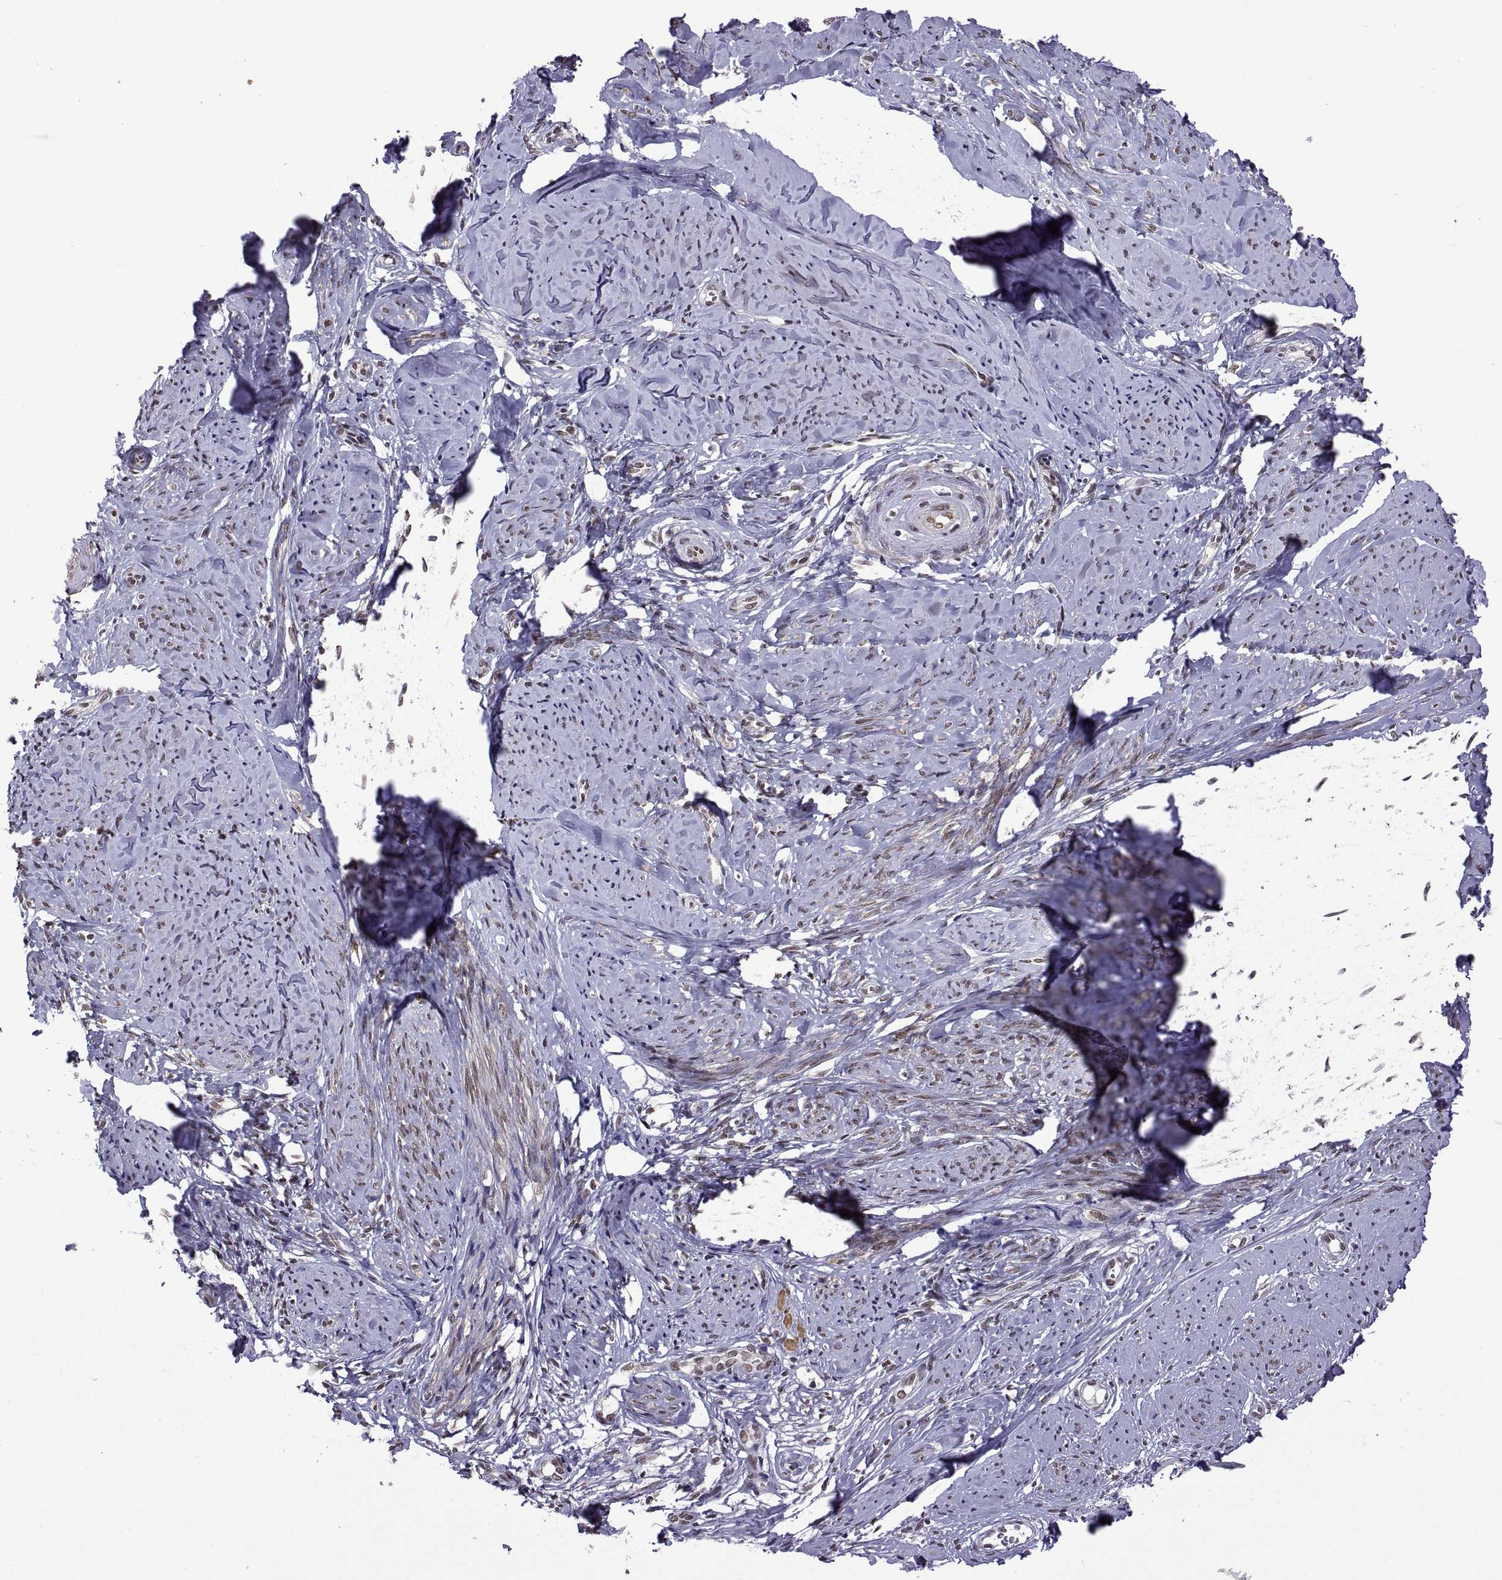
{"staining": {"intensity": "weak", "quantity": "25%-75%", "location": "nuclear"}, "tissue": "smooth muscle", "cell_type": "Smooth muscle cells", "image_type": "normal", "snomed": [{"axis": "morphology", "description": "Normal tissue, NOS"}, {"axis": "topography", "description": "Smooth muscle"}], "caption": "Immunohistochemistry image of unremarkable smooth muscle stained for a protein (brown), which displays low levels of weak nuclear staining in about 25%-75% of smooth muscle cells.", "gene": "NR4A1", "patient": {"sex": "female", "age": 48}}